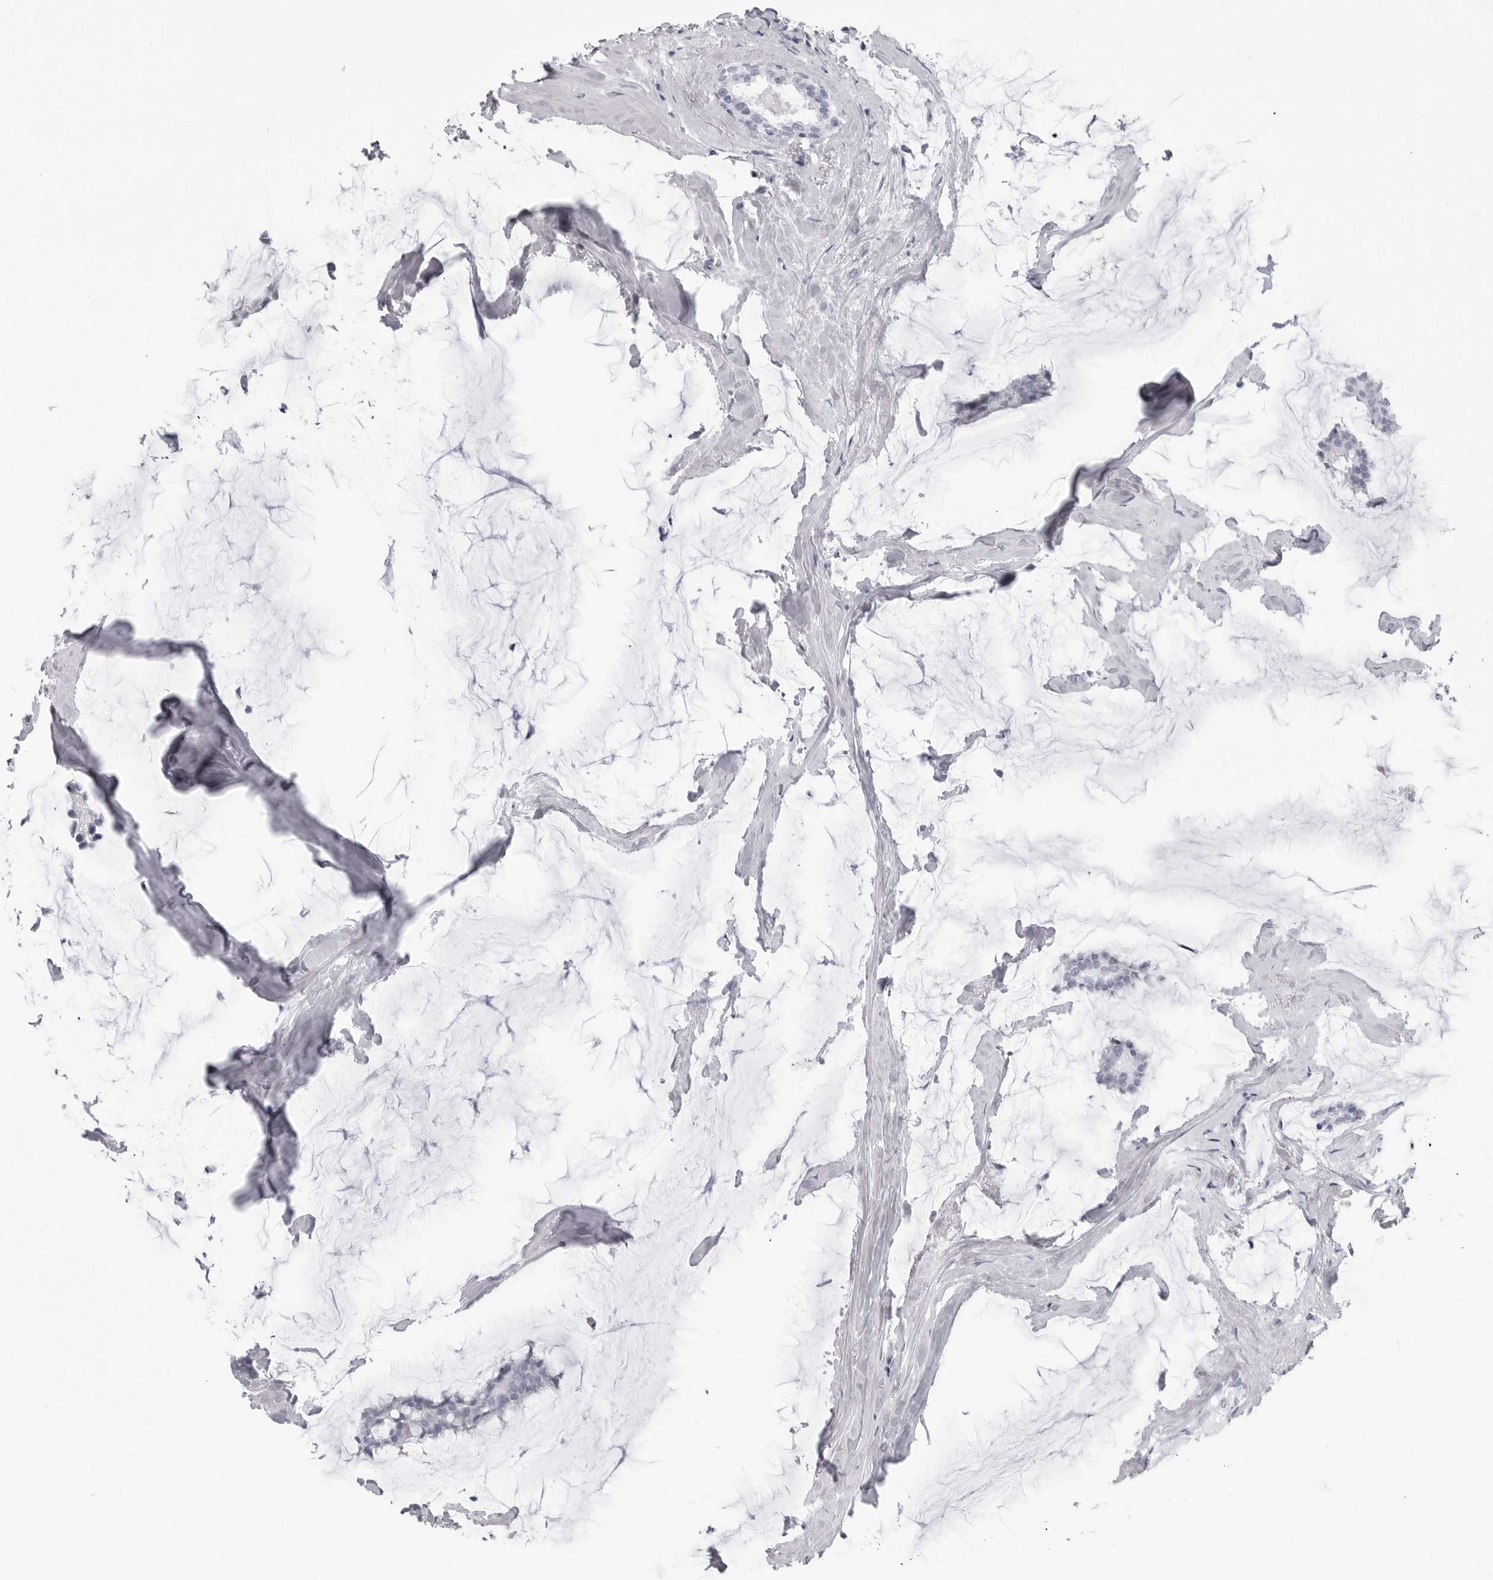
{"staining": {"intensity": "negative", "quantity": "none", "location": "none"}, "tissue": "breast cancer", "cell_type": "Tumor cells", "image_type": "cancer", "snomed": [{"axis": "morphology", "description": "Duct carcinoma"}, {"axis": "topography", "description": "Breast"}], "caption": "A micrograph of human breast infiltrating ductal carcinoma is negative for staining in tumor cells.", "gene": "PGA3", "patient": {"sex": "female", "age": 93}}